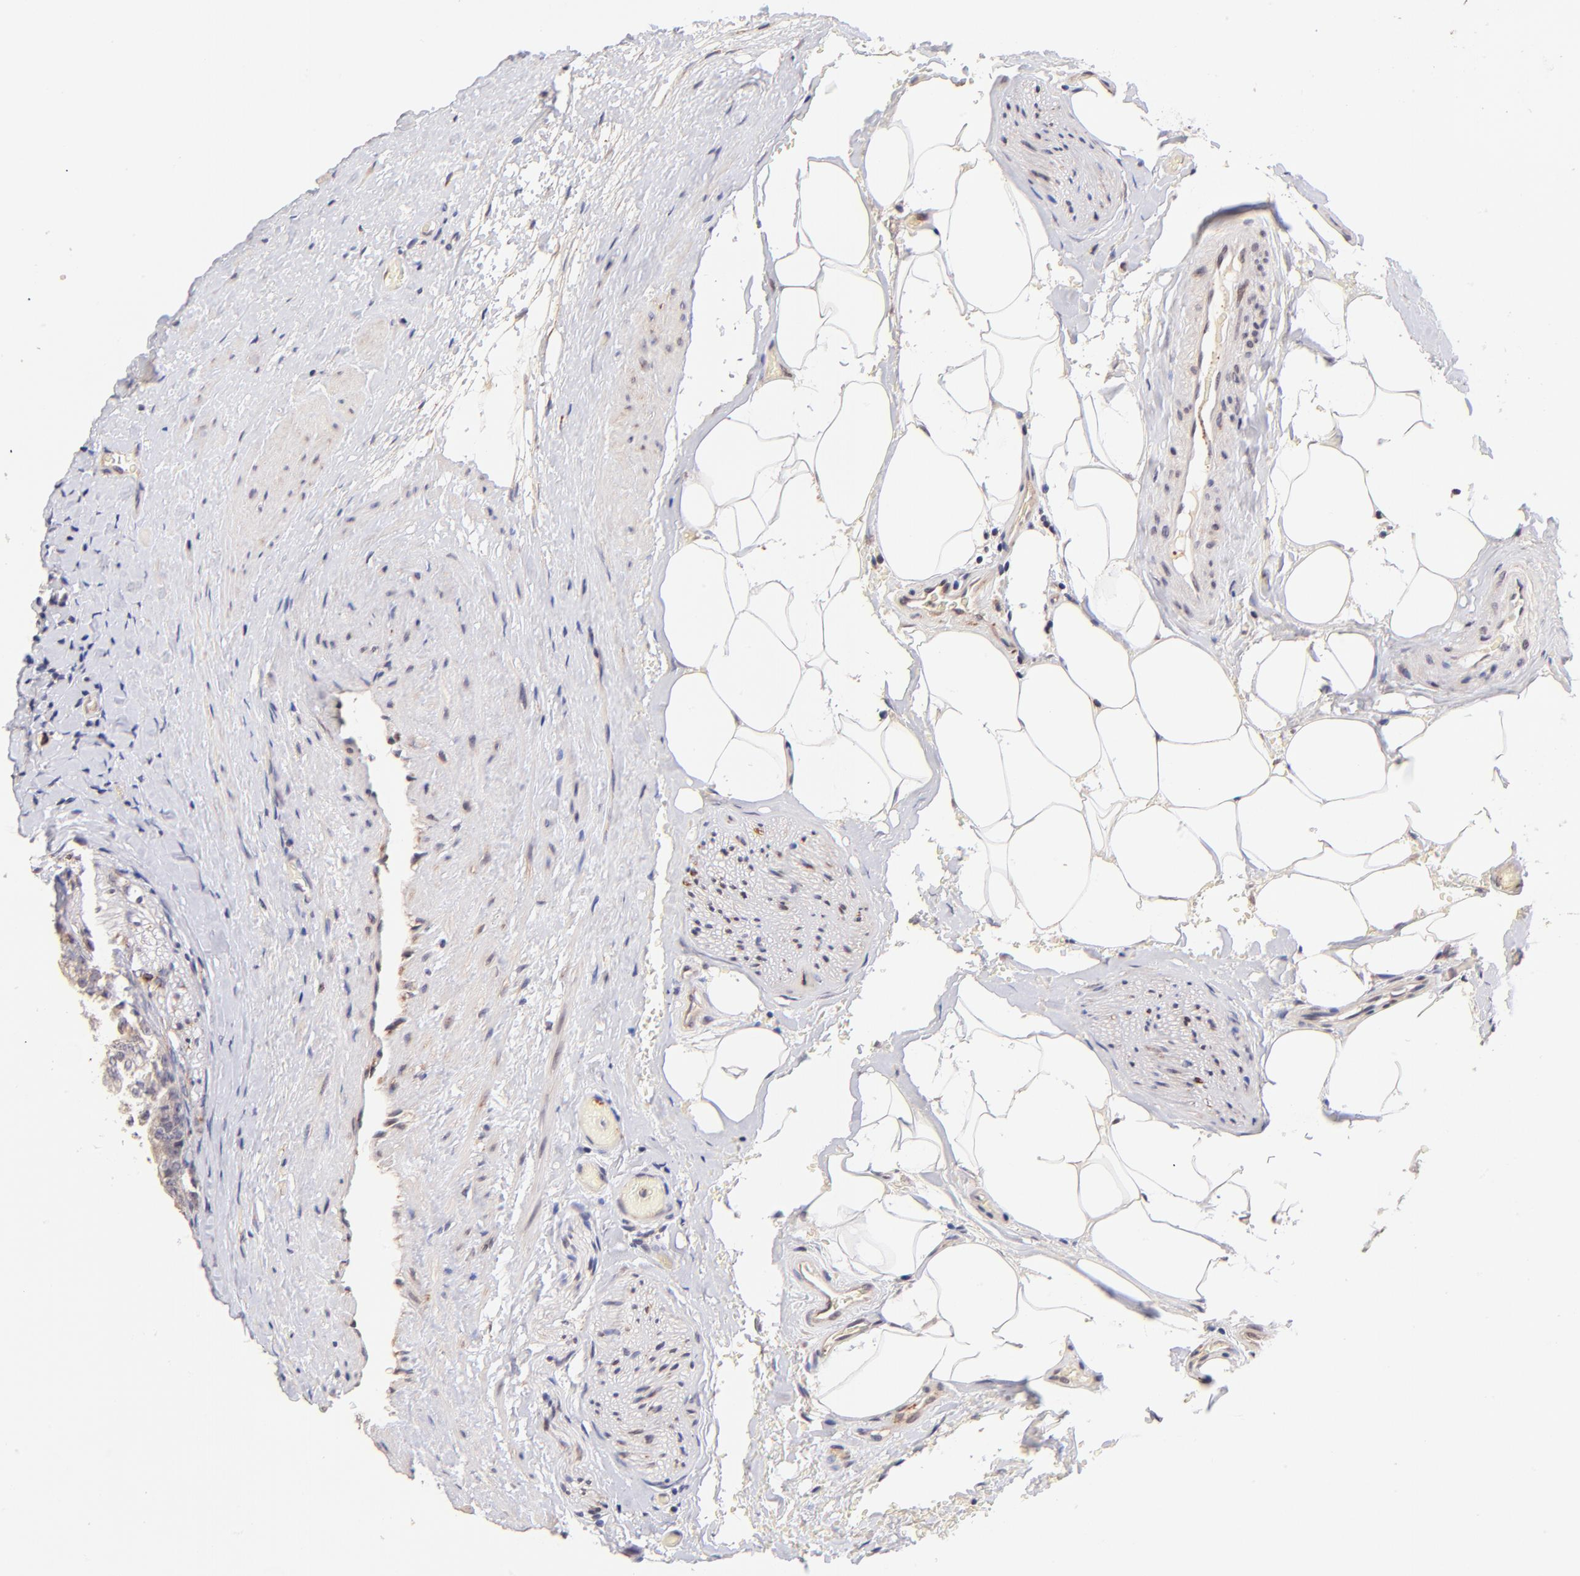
{"staining": {"intensity": "weak", "quantity": "25%-75%", "location": "cytoplasmic/membranous"}, "tissue": "prostate cancer", "cell_type": "Tumor cells", "image_type": "cancer", "snomed": [{"axis": "morphology", "description": "Adenocarcinoma, Medium grade"}, {"axis": "topography", "description": "Prostate"}], "caption": "Prostate cancer (adenocarcinoma (medium-grade)) tissue reveals weak cytoplasmic/membranous expression in approximately 25%-75% of tumor cells, visualized by immunohistochemistry. Immunohistochemistry (ihc) stains the protein of interest in brown and the nuclei are stained blue.", "gene": "SPARC", "patient": {"sex": "male", "age": 59}}